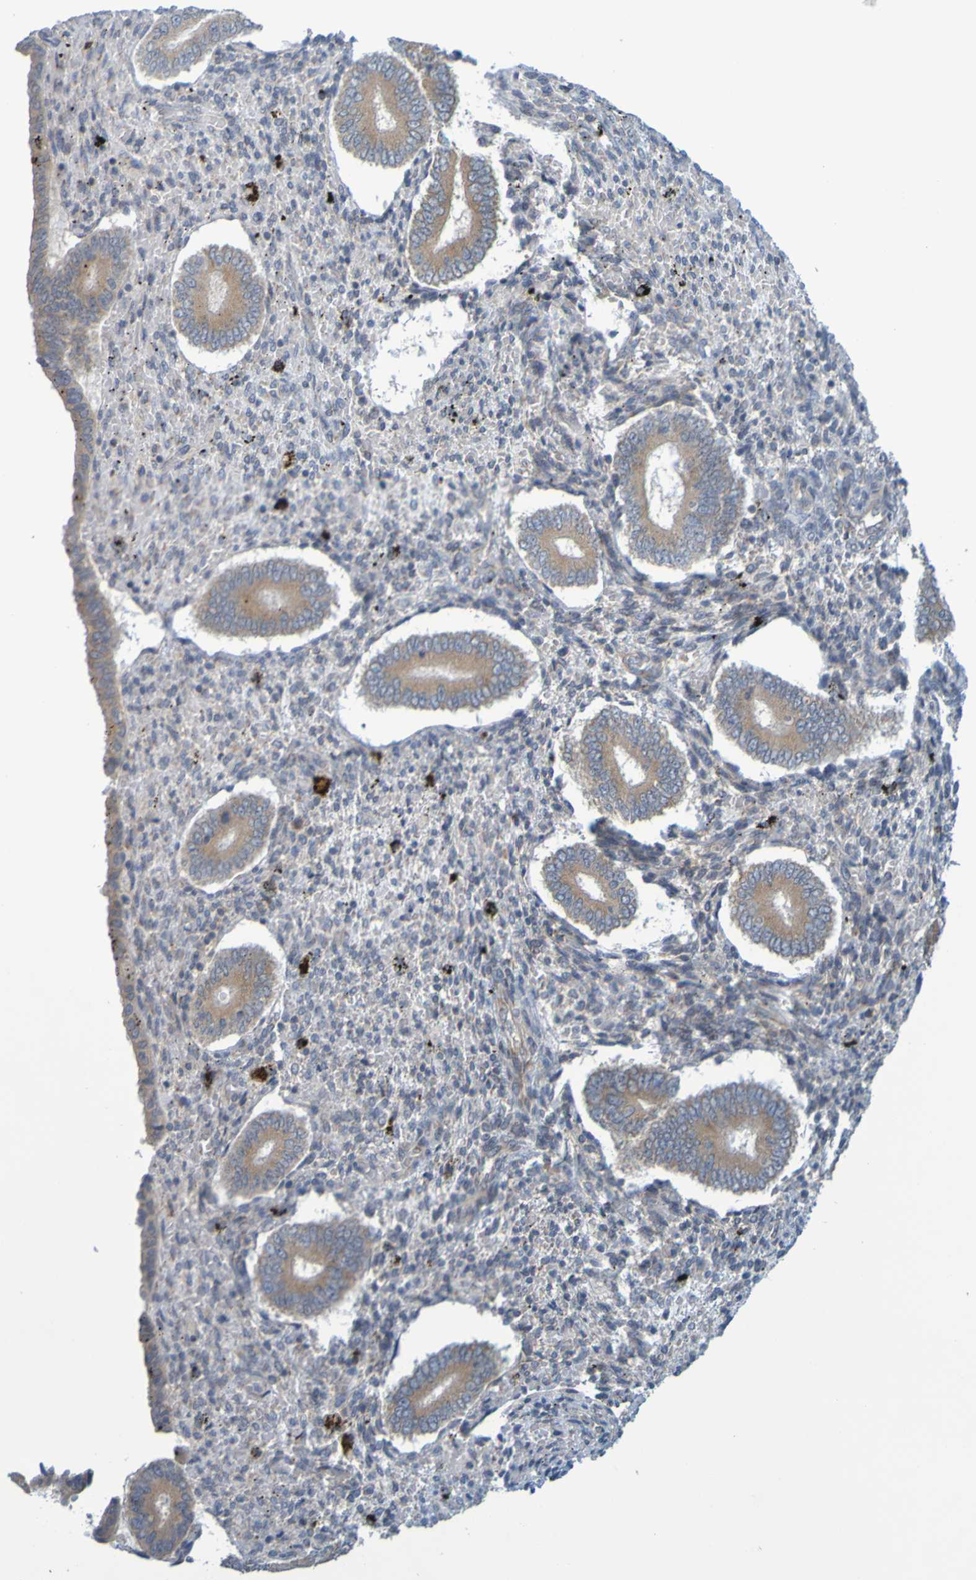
{"staining": {"intensity": "negative", "quantity": "none", "location": "none"}, "tissue": "endometrium", "cell_type": "Cells in endometrial stroma", "image_type": "normal", "snomed": [{"axis": "morphology", "description": "Normal tissue, NOS"}, {"axis": "topography", "description": "Endometrium"}], "caption": "Immunohistochemistry (IHC) photomicrograph of unremarkable human endometrium stained for a protein (brown), which demonstrates no expression in cells in endometrial stroma. (Stains: DAB immunohistochemistry (IHC) with hematoxylin counter stain, Microscopy: brightfield microscopy at high magnification).", "gene": "MOGS", "patient": {"sex": "female", "age": 42}}